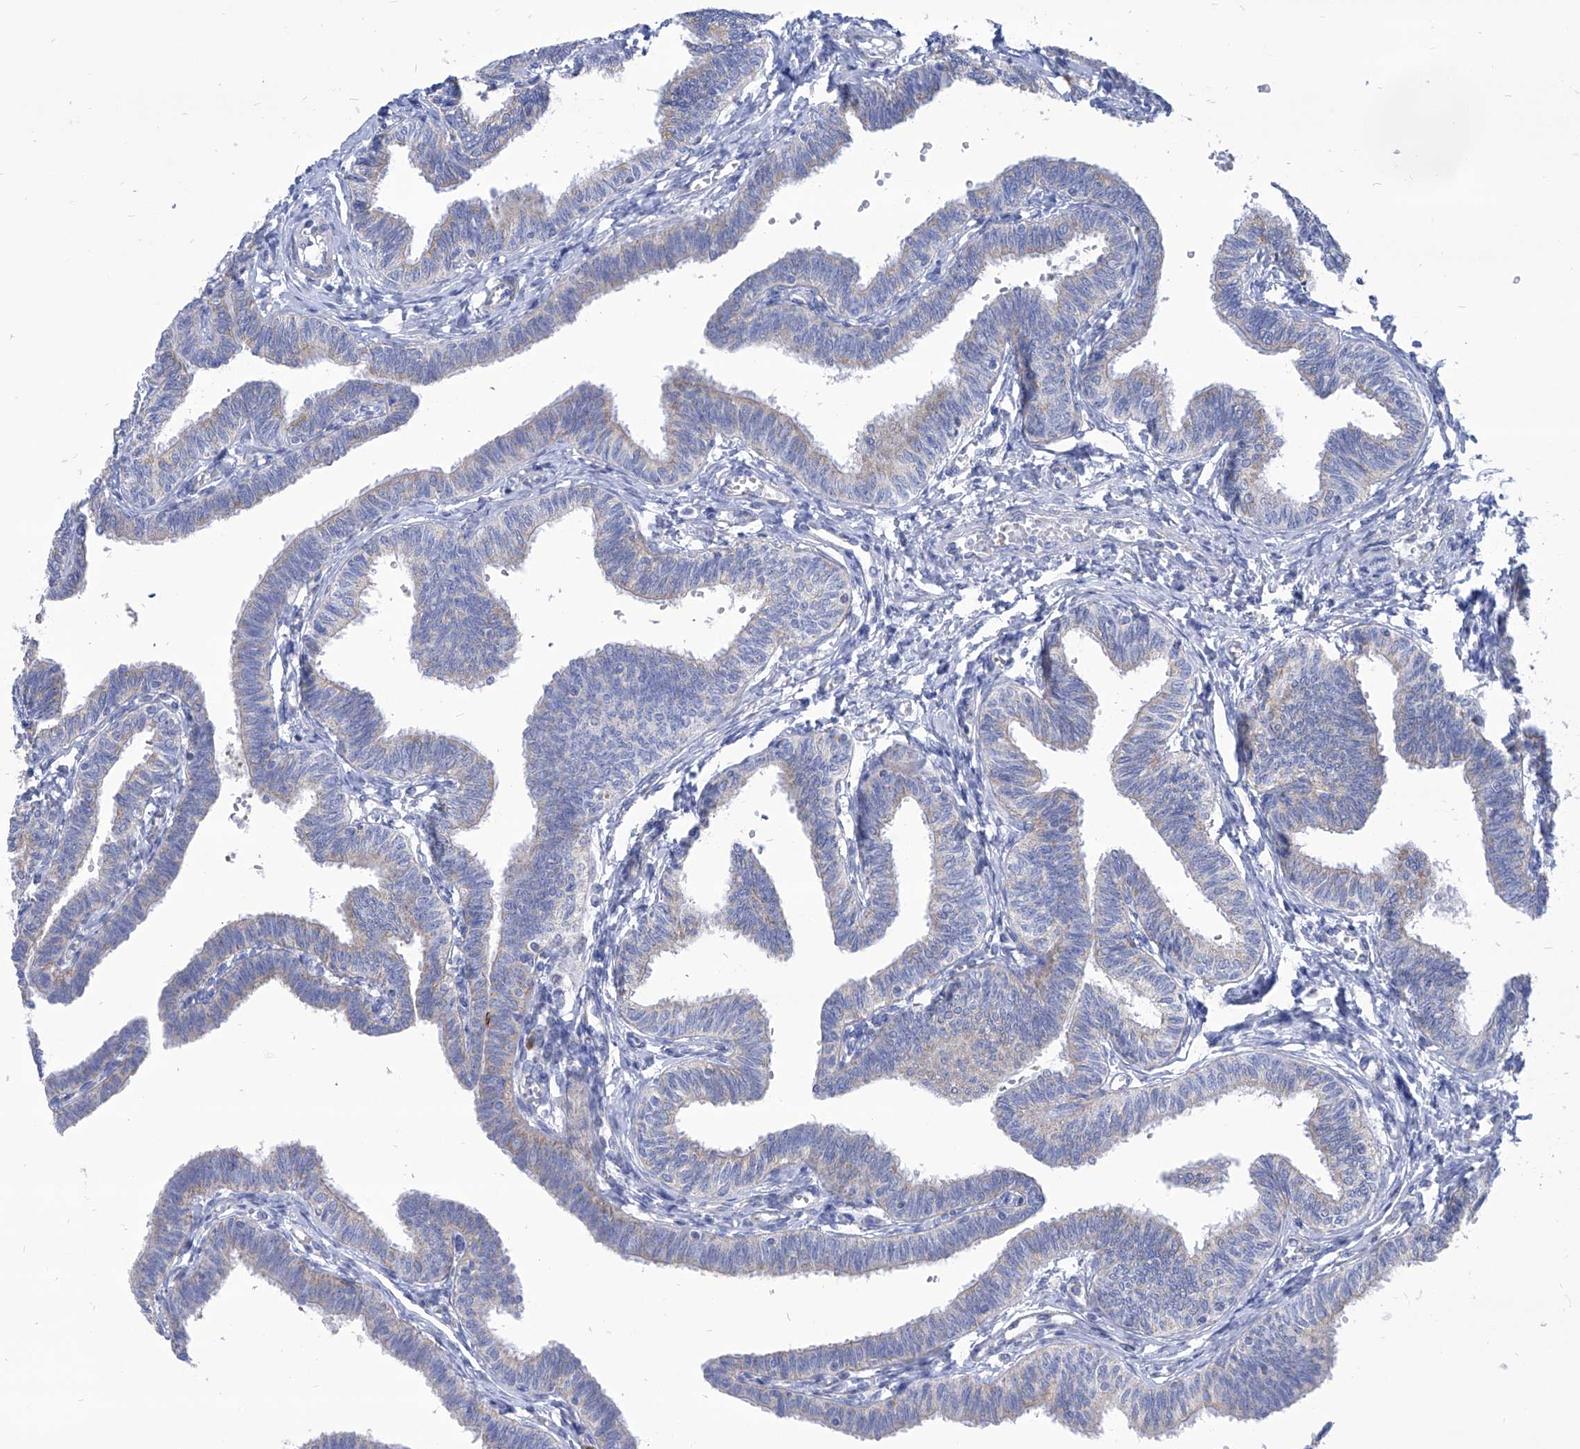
{"staining": {"intensity": "weak", "quantity": "25%-75%", "location": "cytoplasmic/membranous"}, "tissue": "fallopian tube", "cell_type": "Glandular cells", "image_type": "normal", "snomed": [{"axis": "morphology", "description": "Normal tissue, NOS"}, {"axis": "topography", "description": "Fallopian tube"}, {"axis": "topography", "description": "Ovary"}], "caption": "The micrograph demonstrates a brown stain indicating the presence of a protein in the cytoplasmic/membranous of glandular cells in fallopian tube. (DAB IHC with brightfield microscopy, high magnification).", "gene": "COQ3", "patient": {"sex": "female", "age": 23}}